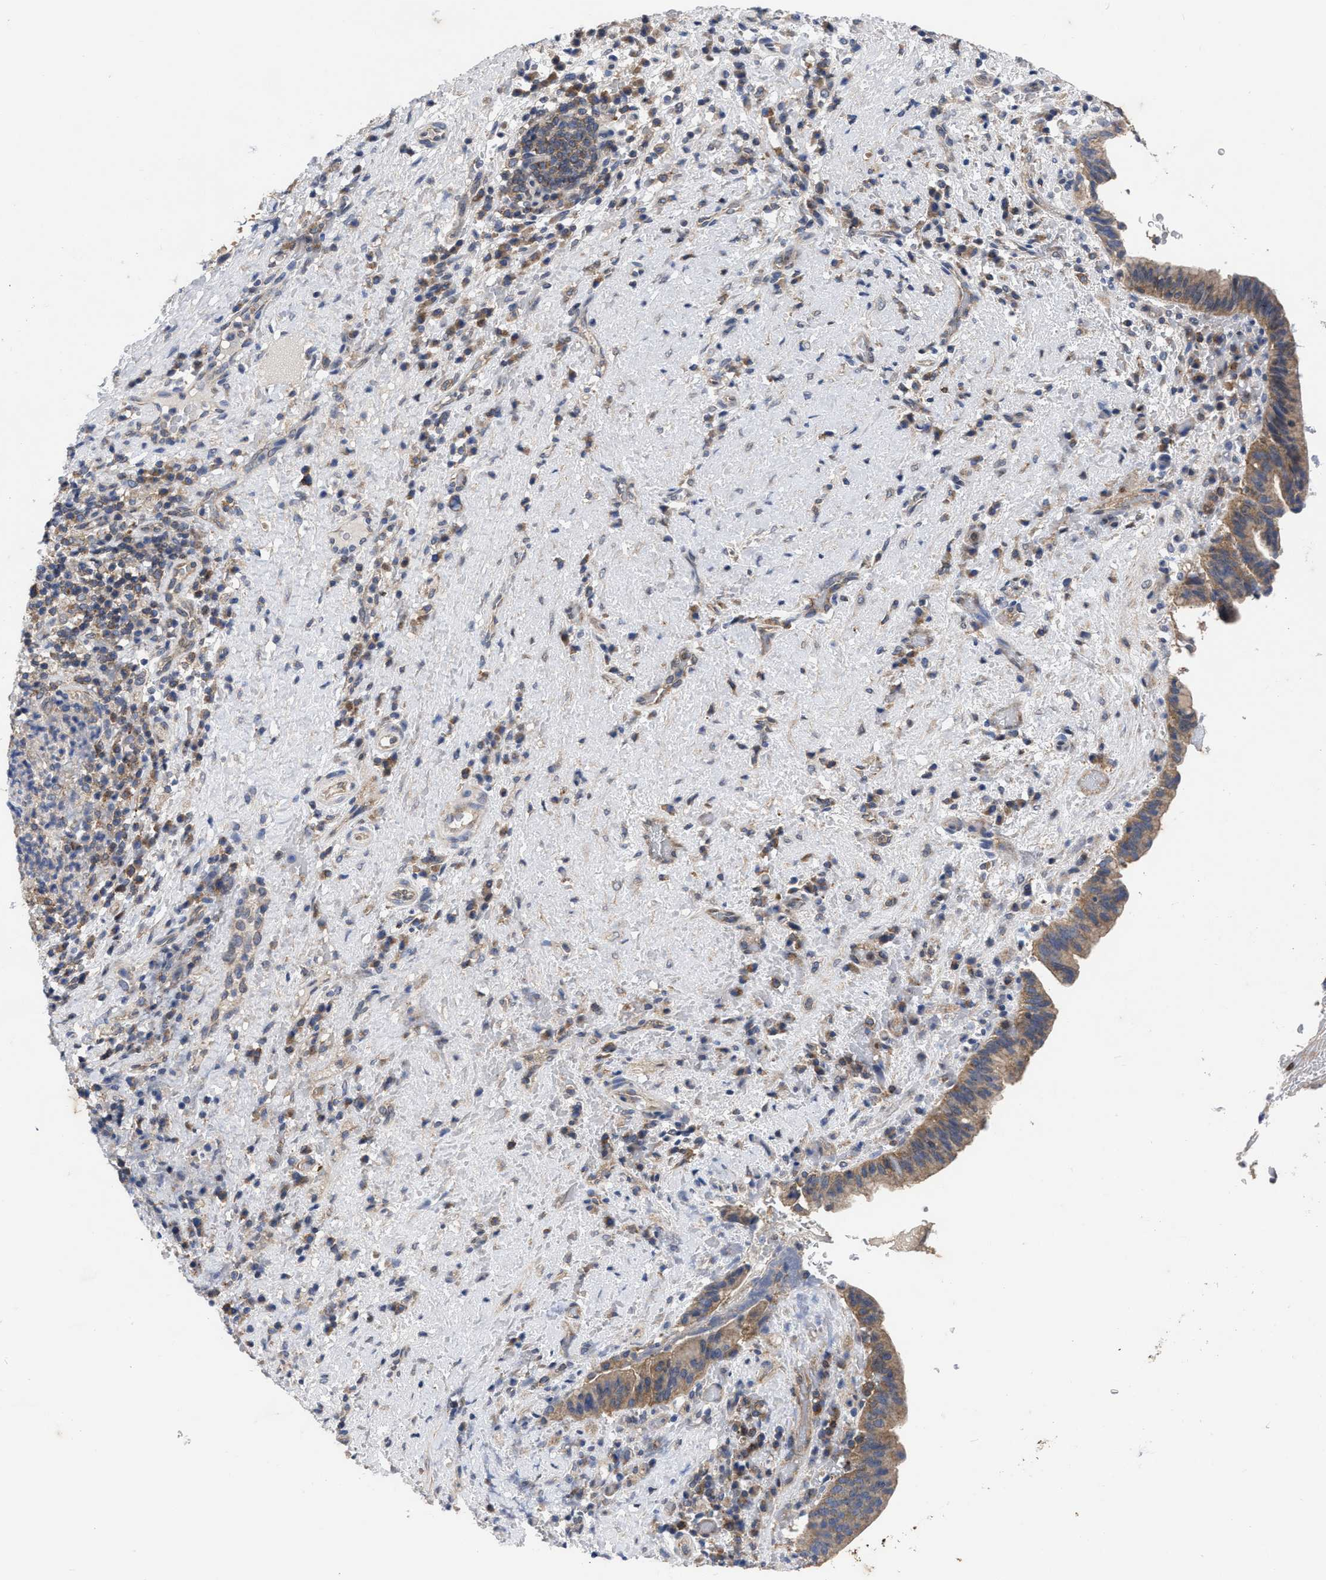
{"staining": {"intensity": "weak", "quantity": ">75%", "location": "cytoplasmic/membranous"}, "tissue": "liver cancer", "cell_type": "Tumor cells", "image_type": "cancer", "snomed": [{"axis": "morphology", "description": "Cholangiocarcinoma"}, {"axis": "topography", "description": "Liver"}], "caption": "Liver cholangiocarcinoma stained for a protein demonstrates weak cytoplasmic/membranous positivity in tumor cells.", "gene": "TCP1", "patient": {"sex": "female", "age": 38}}